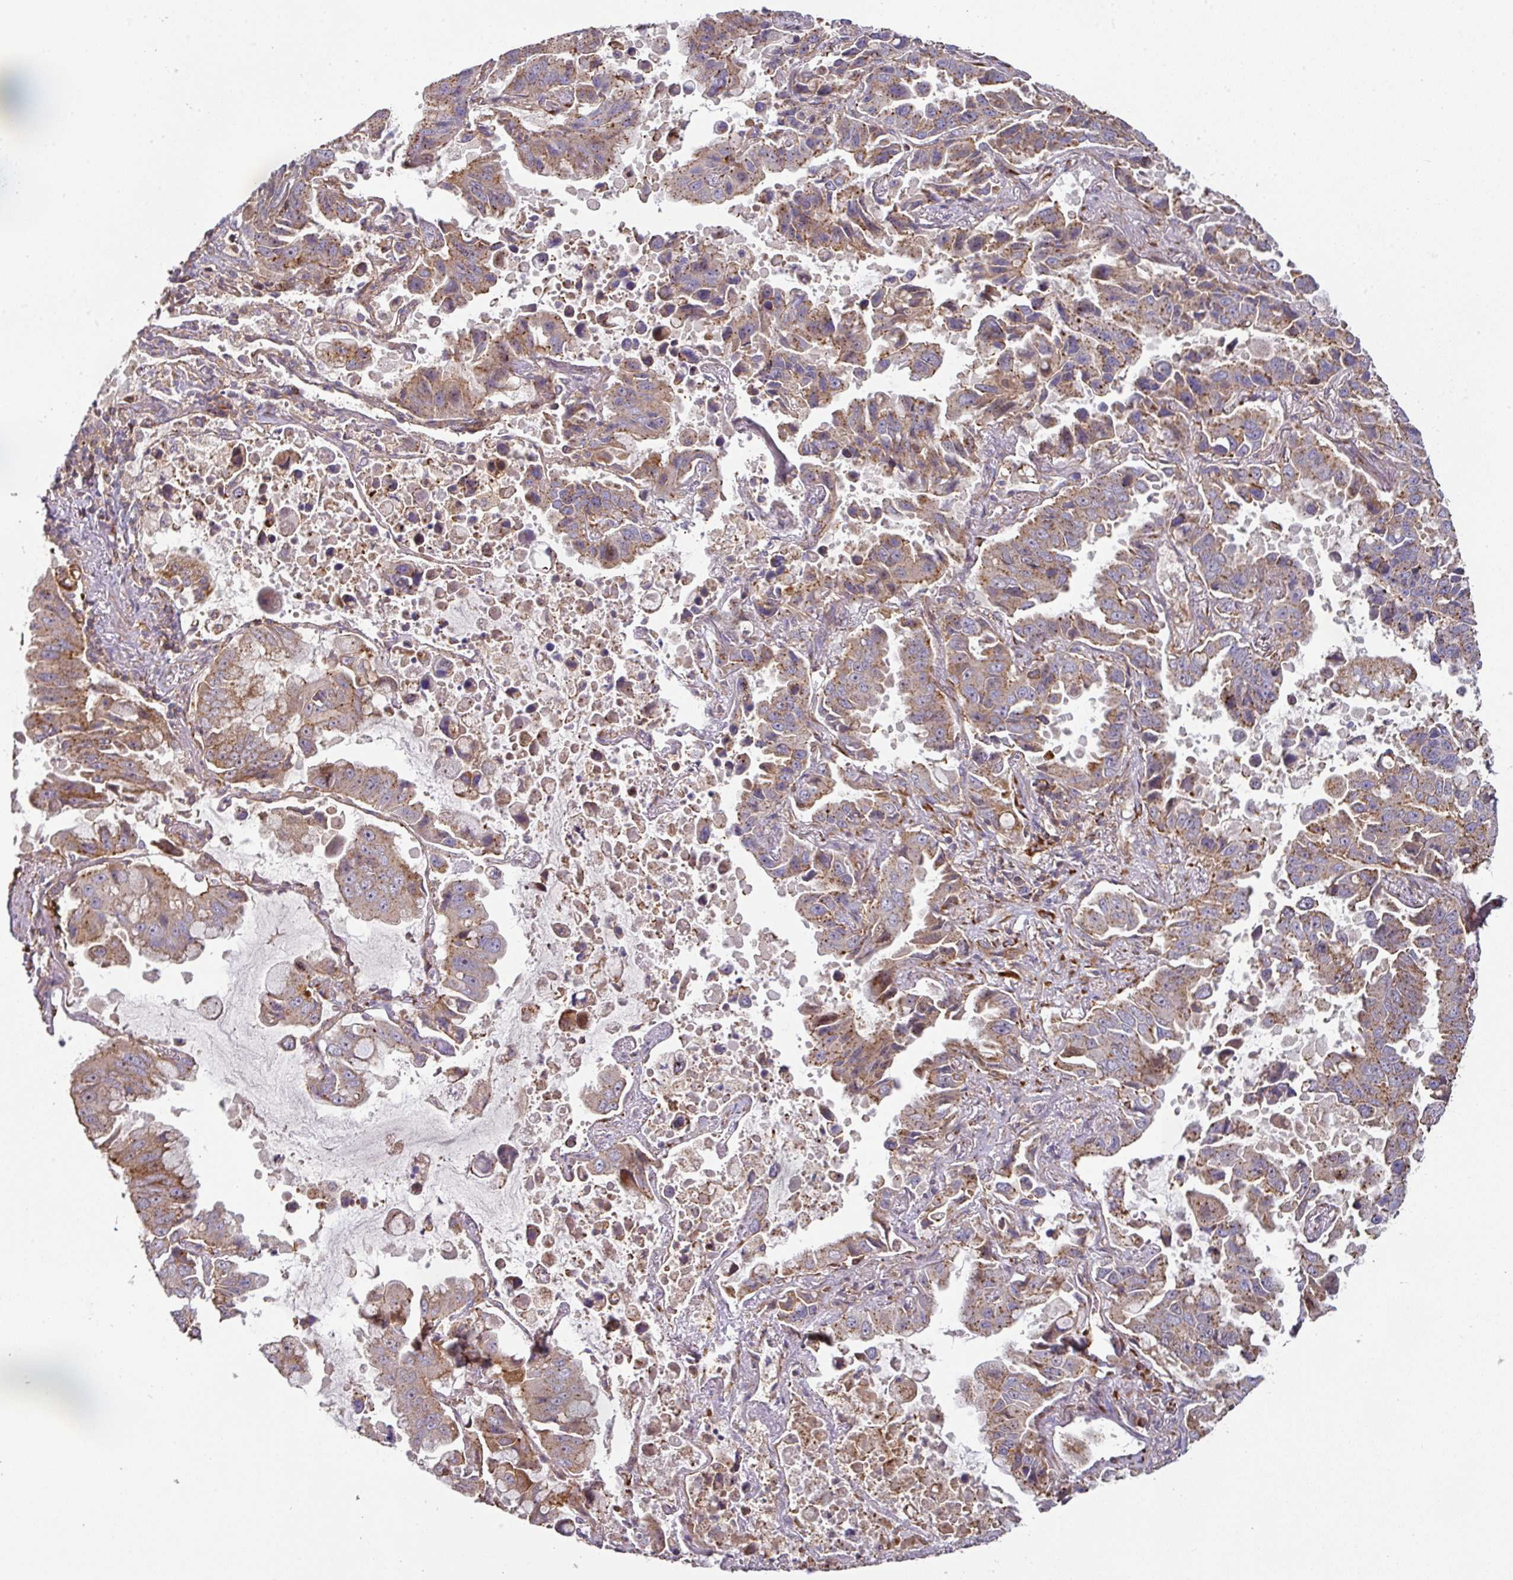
{"staining": {"intensity": "moderate", "quantity": "25%-75%", "location": "cytoplasmic/membranous"}, "tissue": "lung cancer", "cell_type": "Tumor cells", "image_type": "cancer", "snomed": [{"axis": "morphology", "description": "Adenocarcinoma, NOS"}, {"axis": "topography", "description": "Lung"}], "caption": "Immunohistochemistry (DAB (3,3'-diaminobenzidine)) staining of human lung cancer (adenocarcinoma) shows moderate cytoplasmic/membranous protein expression in approximately 25%-75% of tumor cells.", "gene": "CASP2", "patient": {"sex": "male", "age": 64}}